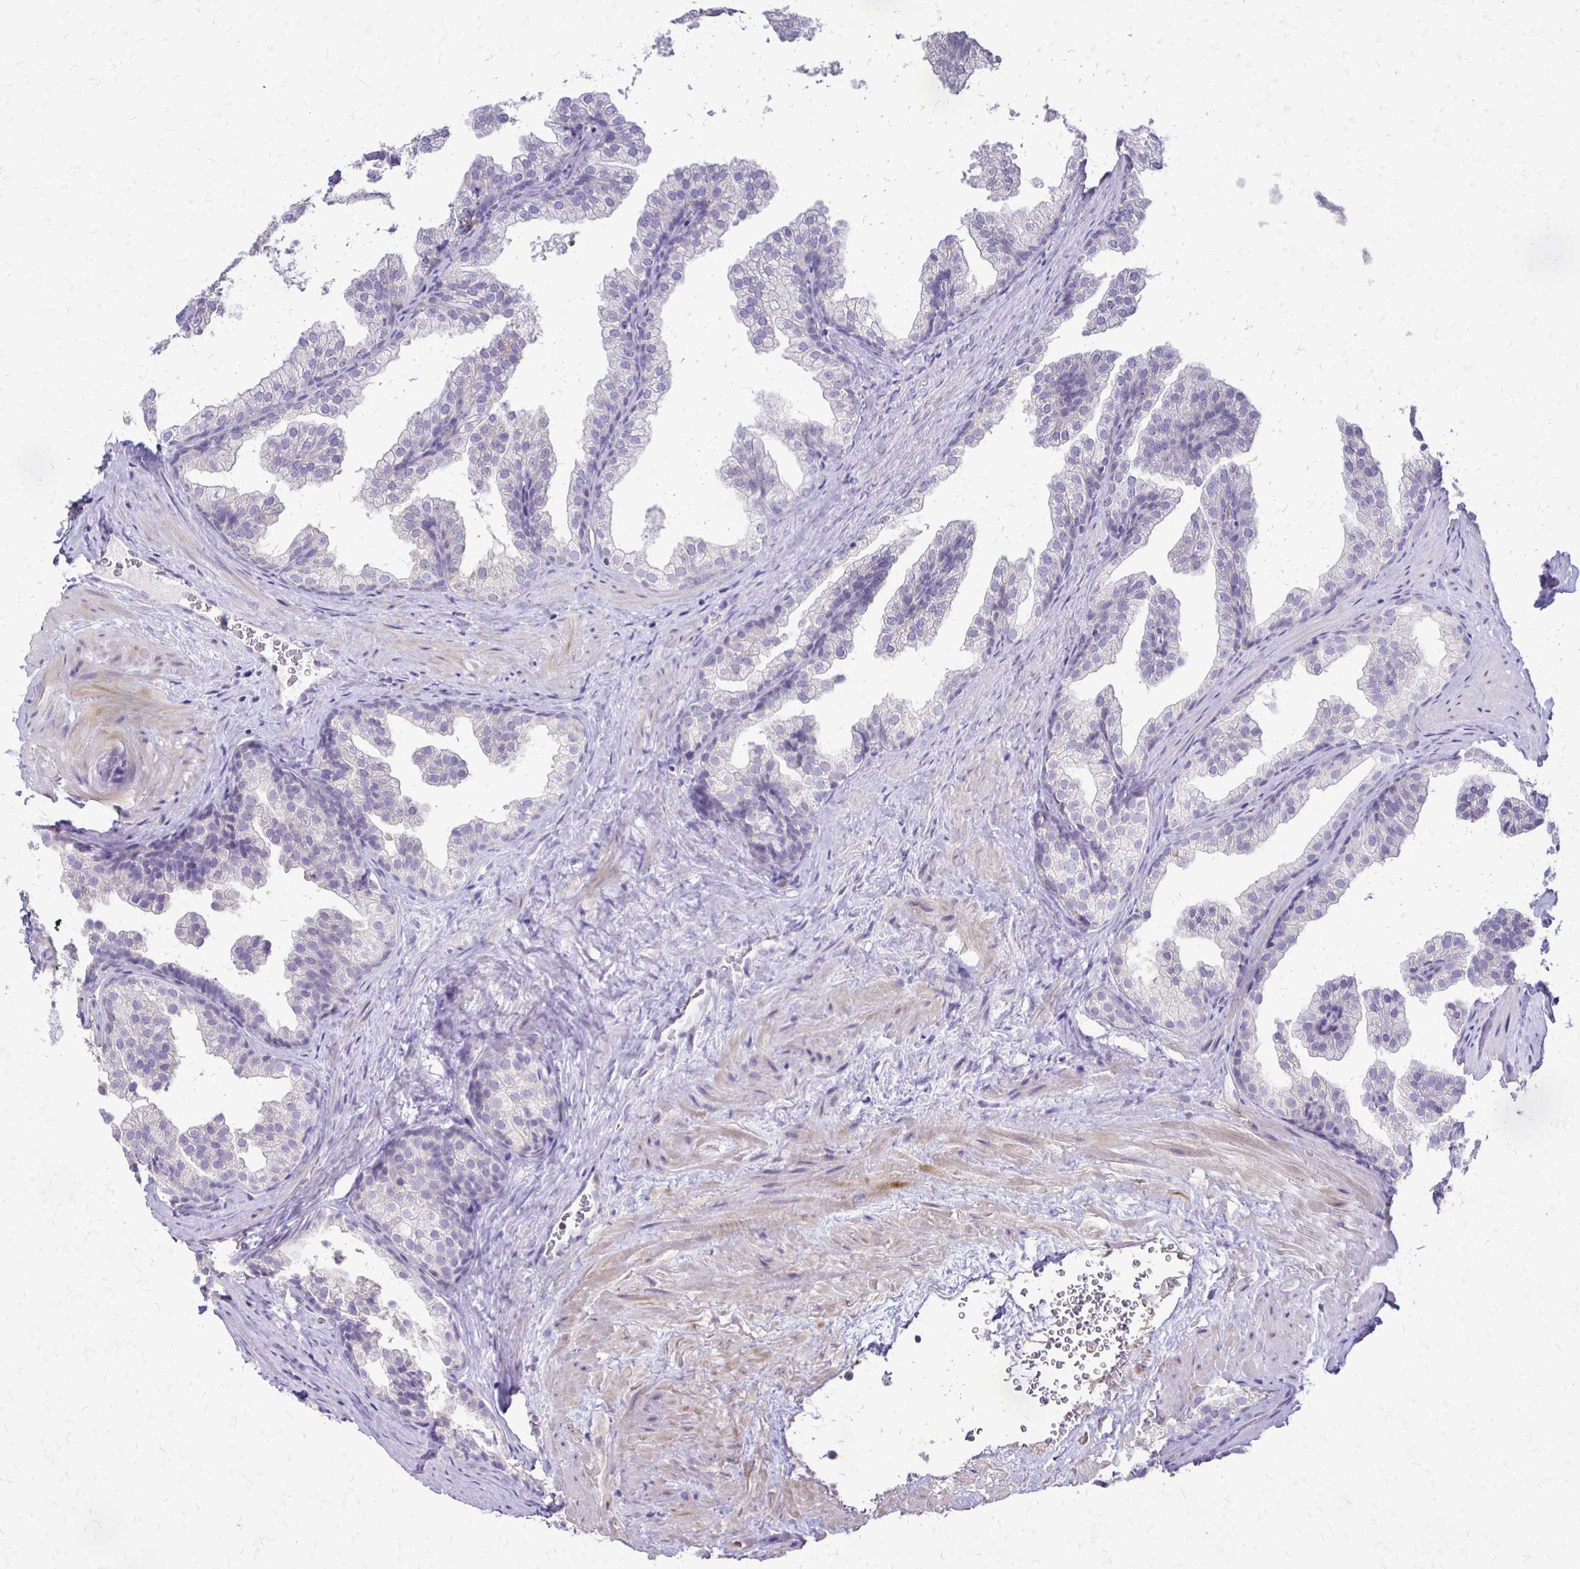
{"staining": {"intensity": "negative", "quantity": "none", "location": "none"}, "tissue": "prostate", "cell_type": "Glandular cells", "image_type": "normal", "snomed": [{"axis": "morphology", "description": "Normal tissue, NOS"}, {"axis": "topography", "description": "Prostate"}], "caption": "Immunohistochemical staining of benign human prostate shows no significant staining in glandular cells.", "gene": "ALPG", "patient": {"sex": "male", "age": 37}}